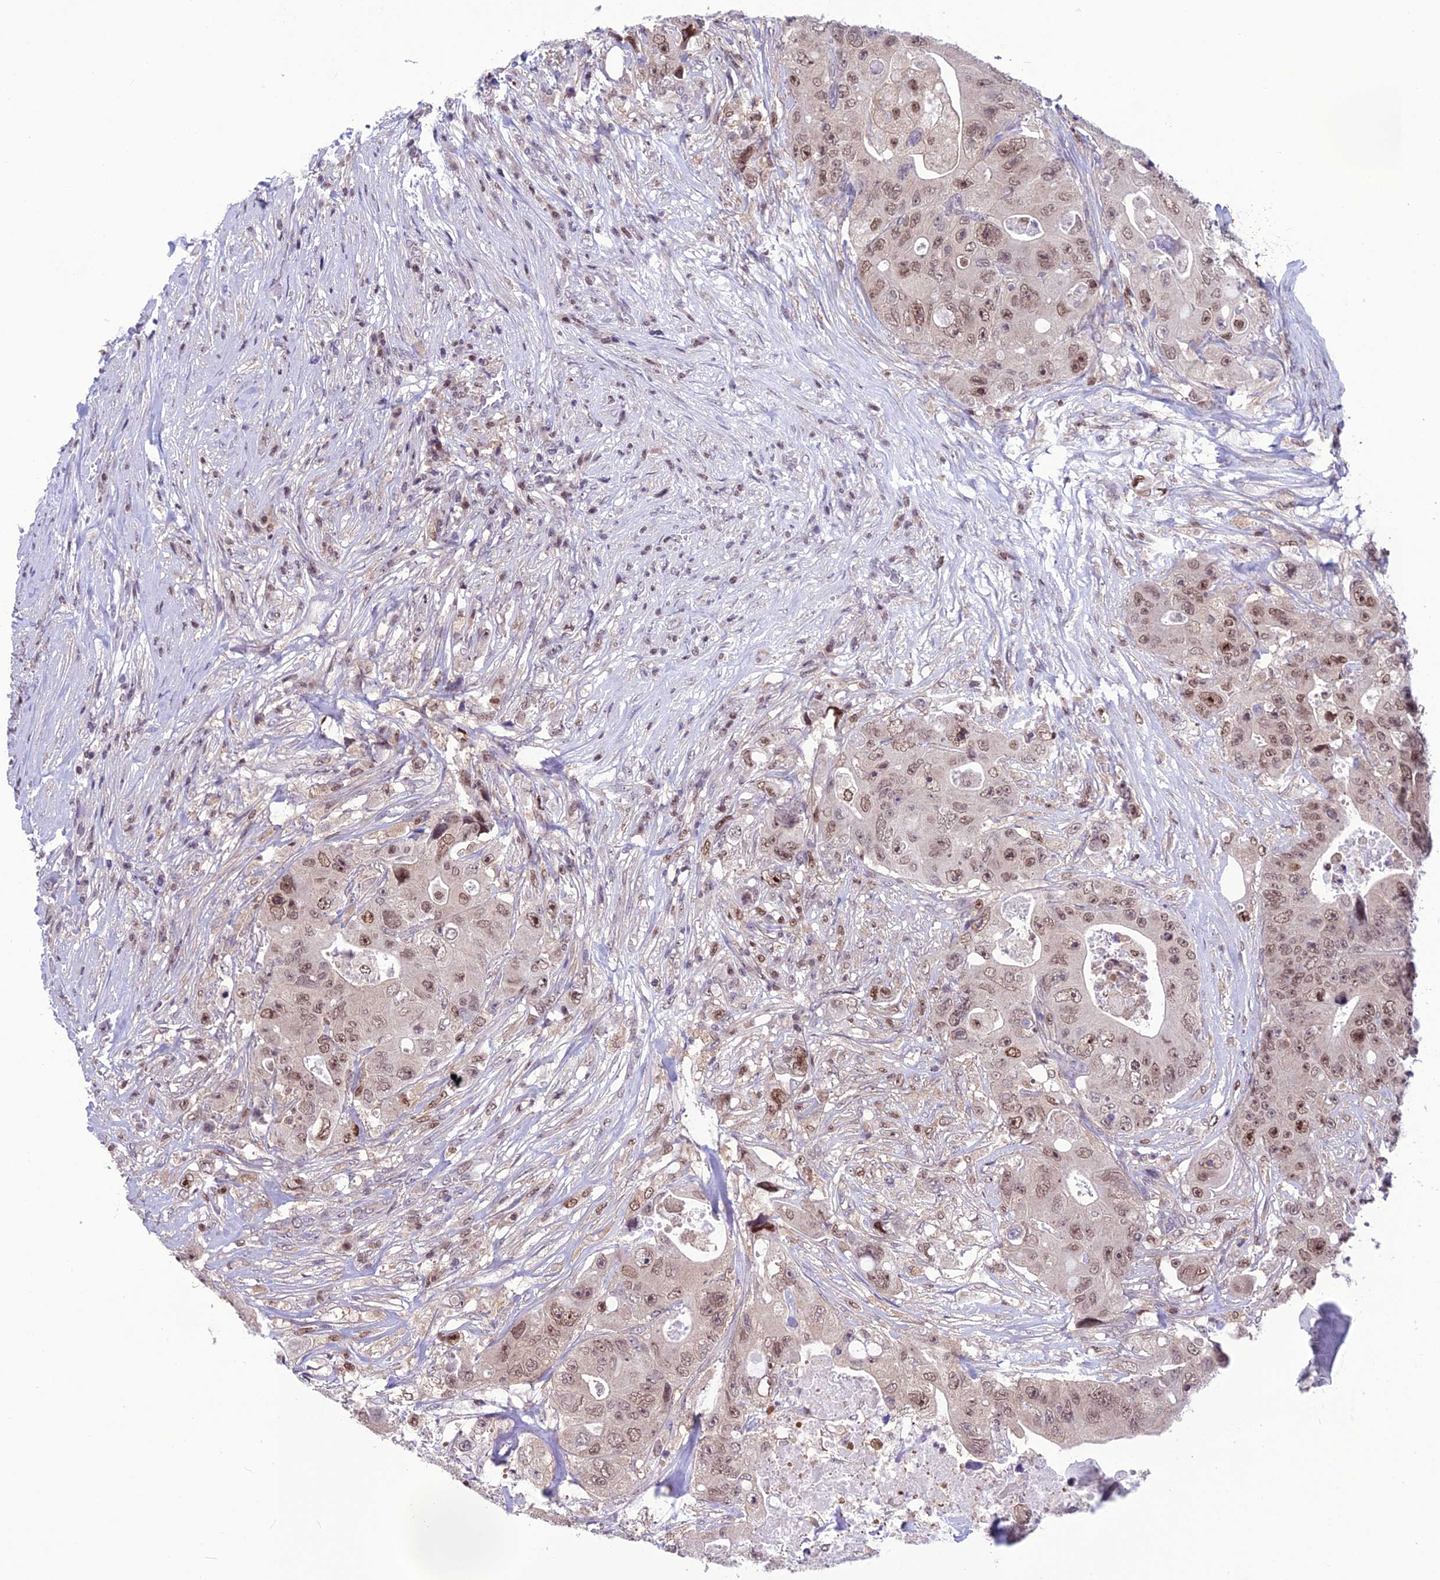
{"staining": {"intensity": "moderate", "quantity": ">75%", "location": "nuclear"}, "tissue": "colorectal cancer", "cell_type": "Tumor cells", "image_type": "cancer", "snomed": [{"axis": "morphology", "description": "Adenocarcinoma, NOS"}, {"axis": "topography", "description": "Colon"}], "caption": "Human colorectal adenocarcinoma stained for a protein (brown) shows moderate nuclear positive positivity in about >75% of tumor cells.", "gene": "MIS12", "patient": {"sex": "female", "age": 46}}